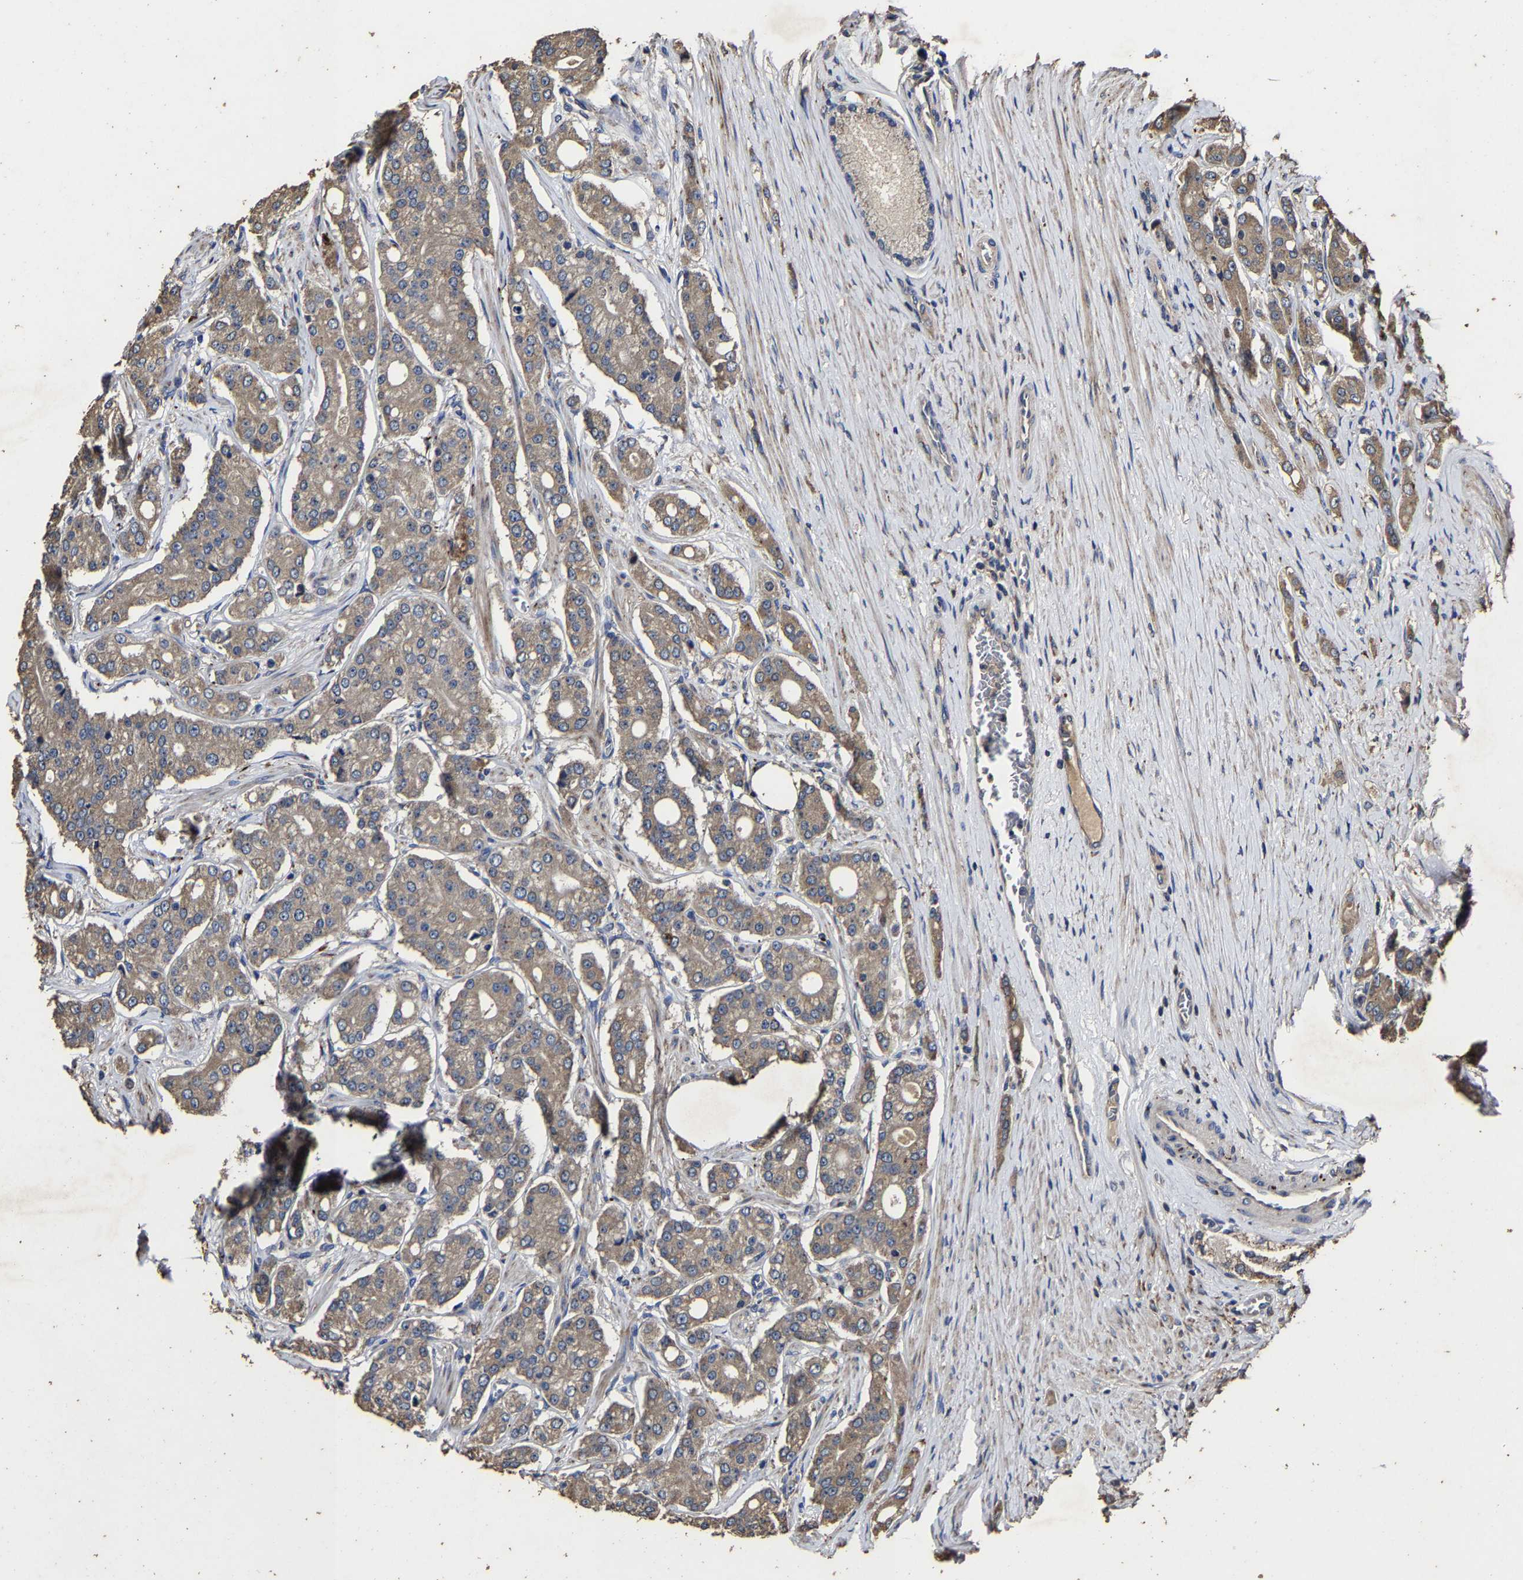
{"staining": {"intensity": "moderate", "quantity": ">75%", "location": "cytoplasmic/membranous"}, "tissue": "prostate cancer", "cell_type": "Tumor cells", "image_type": "cancer", "snomed": [{"axis": "morphology", "description": "Adenocarcinoma, High grade"}, {"axis": "topography", "description": "Prostate"}], "caption": "DAB (3,3'-diaminobenzidine) immunohistochemical staining of prostate cancer (high-grade adenocarcinoma) shows moderate cytoplasmic/membranous protein positivity in approximately >75% of tumor cells. The staining was performed using DAB, with brown indicating positive protein expression. Nuclei are stained blue with hematoxylin.", "gene": "PPM1K", "patient": {"sex": "male", "age": 71}}